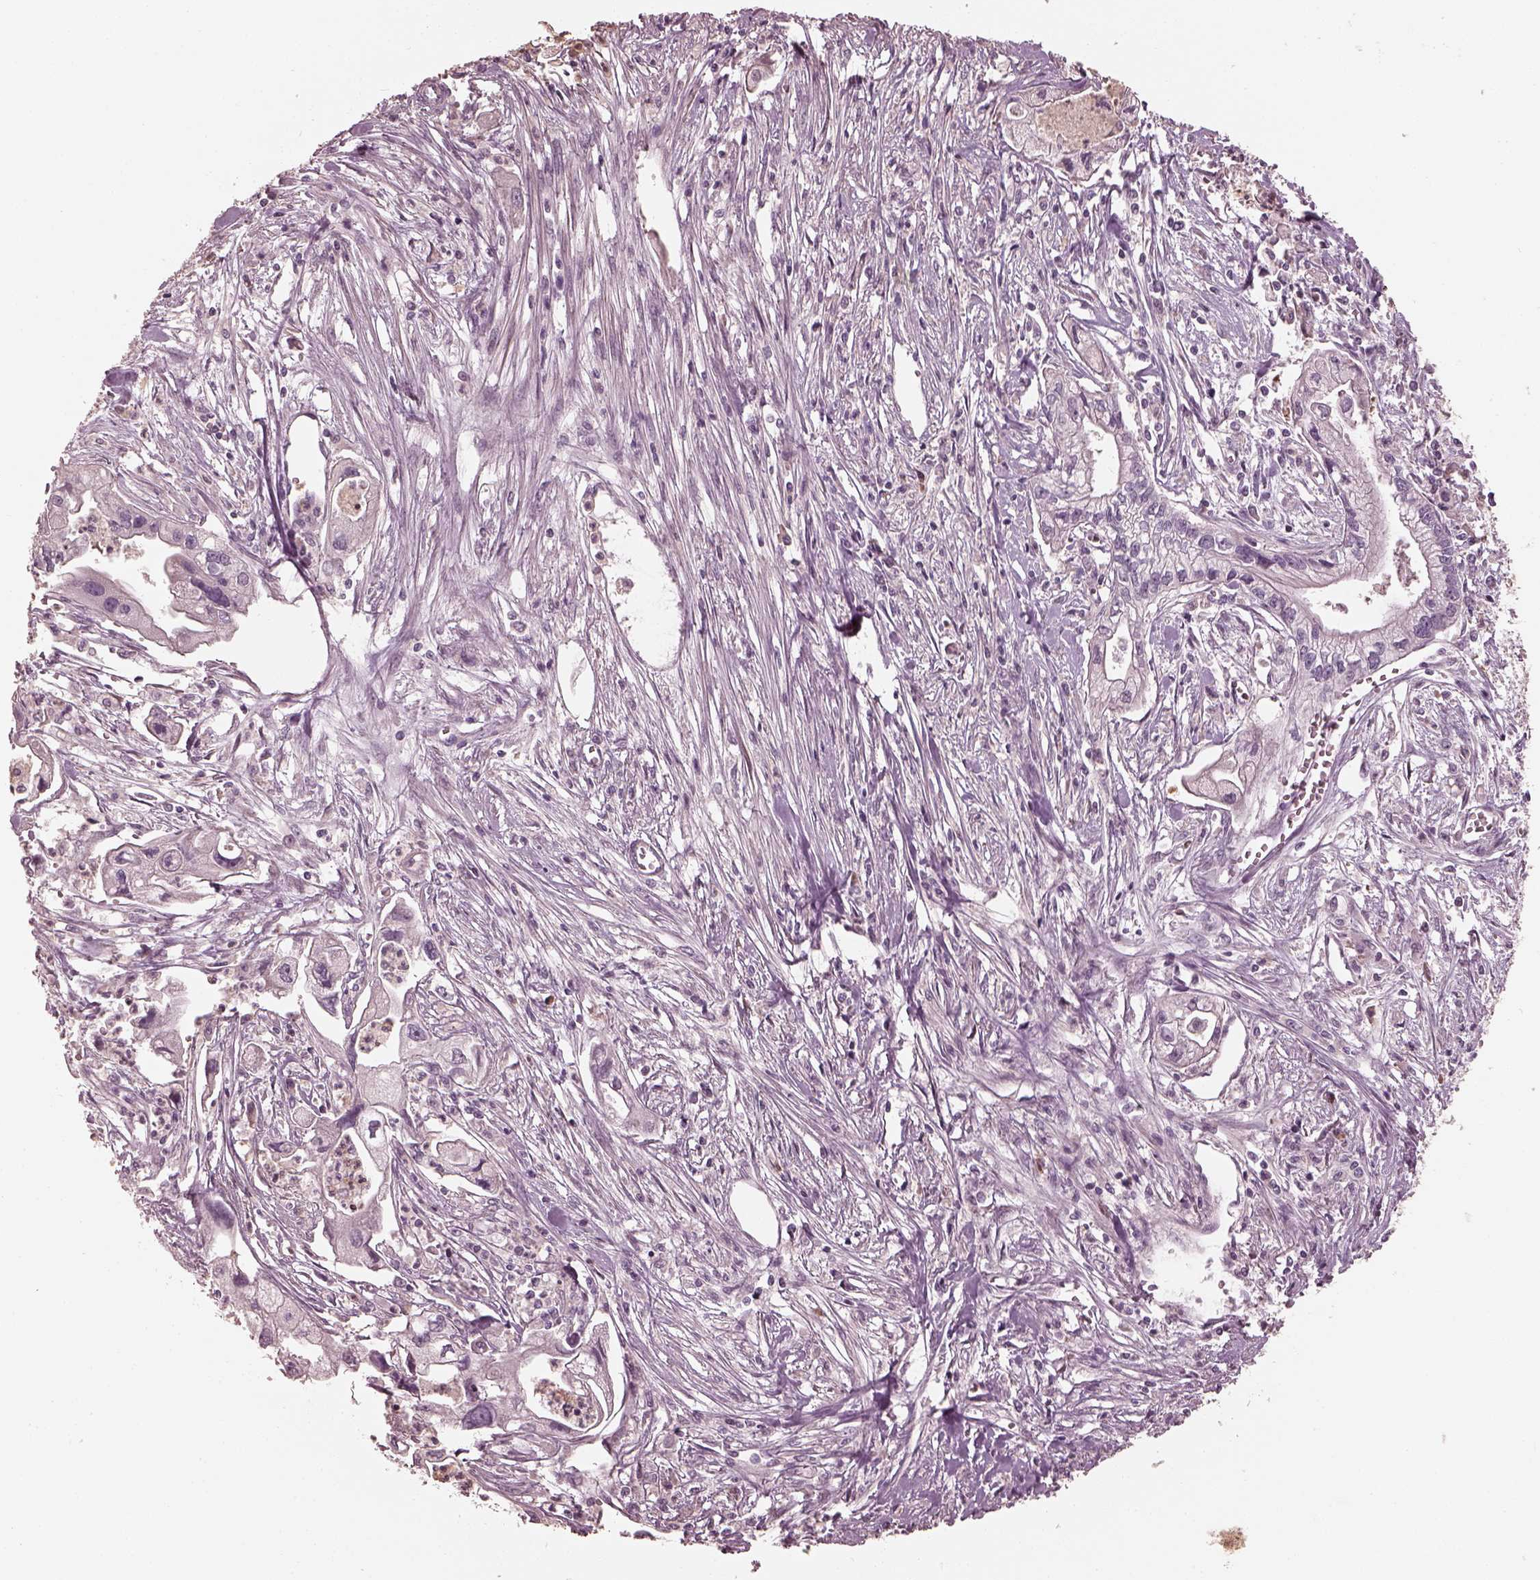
{"staining": {"intensity": "negative", "quantity": "none", "location": "none"}, "tissue": "pancreatic cancer", "cell_type": "Tumor cells", "image_type": "cancer", "snomed": [{"axis": "morphology", "description": "Adenocarcinoma, NOS"}, {"axis": "topography", "description": "Pancreas"}], "caption": "Protein analysis of pancreatic adenocarcinoma displays no significant positivity in tumor cells. (DAB (3,3'-diaminobenzidine) immunohistochemistry visualized using brightfield microscopy, high magnification).", "gene": "OPTC", "patient": {"sex": "male", "age": 70}}